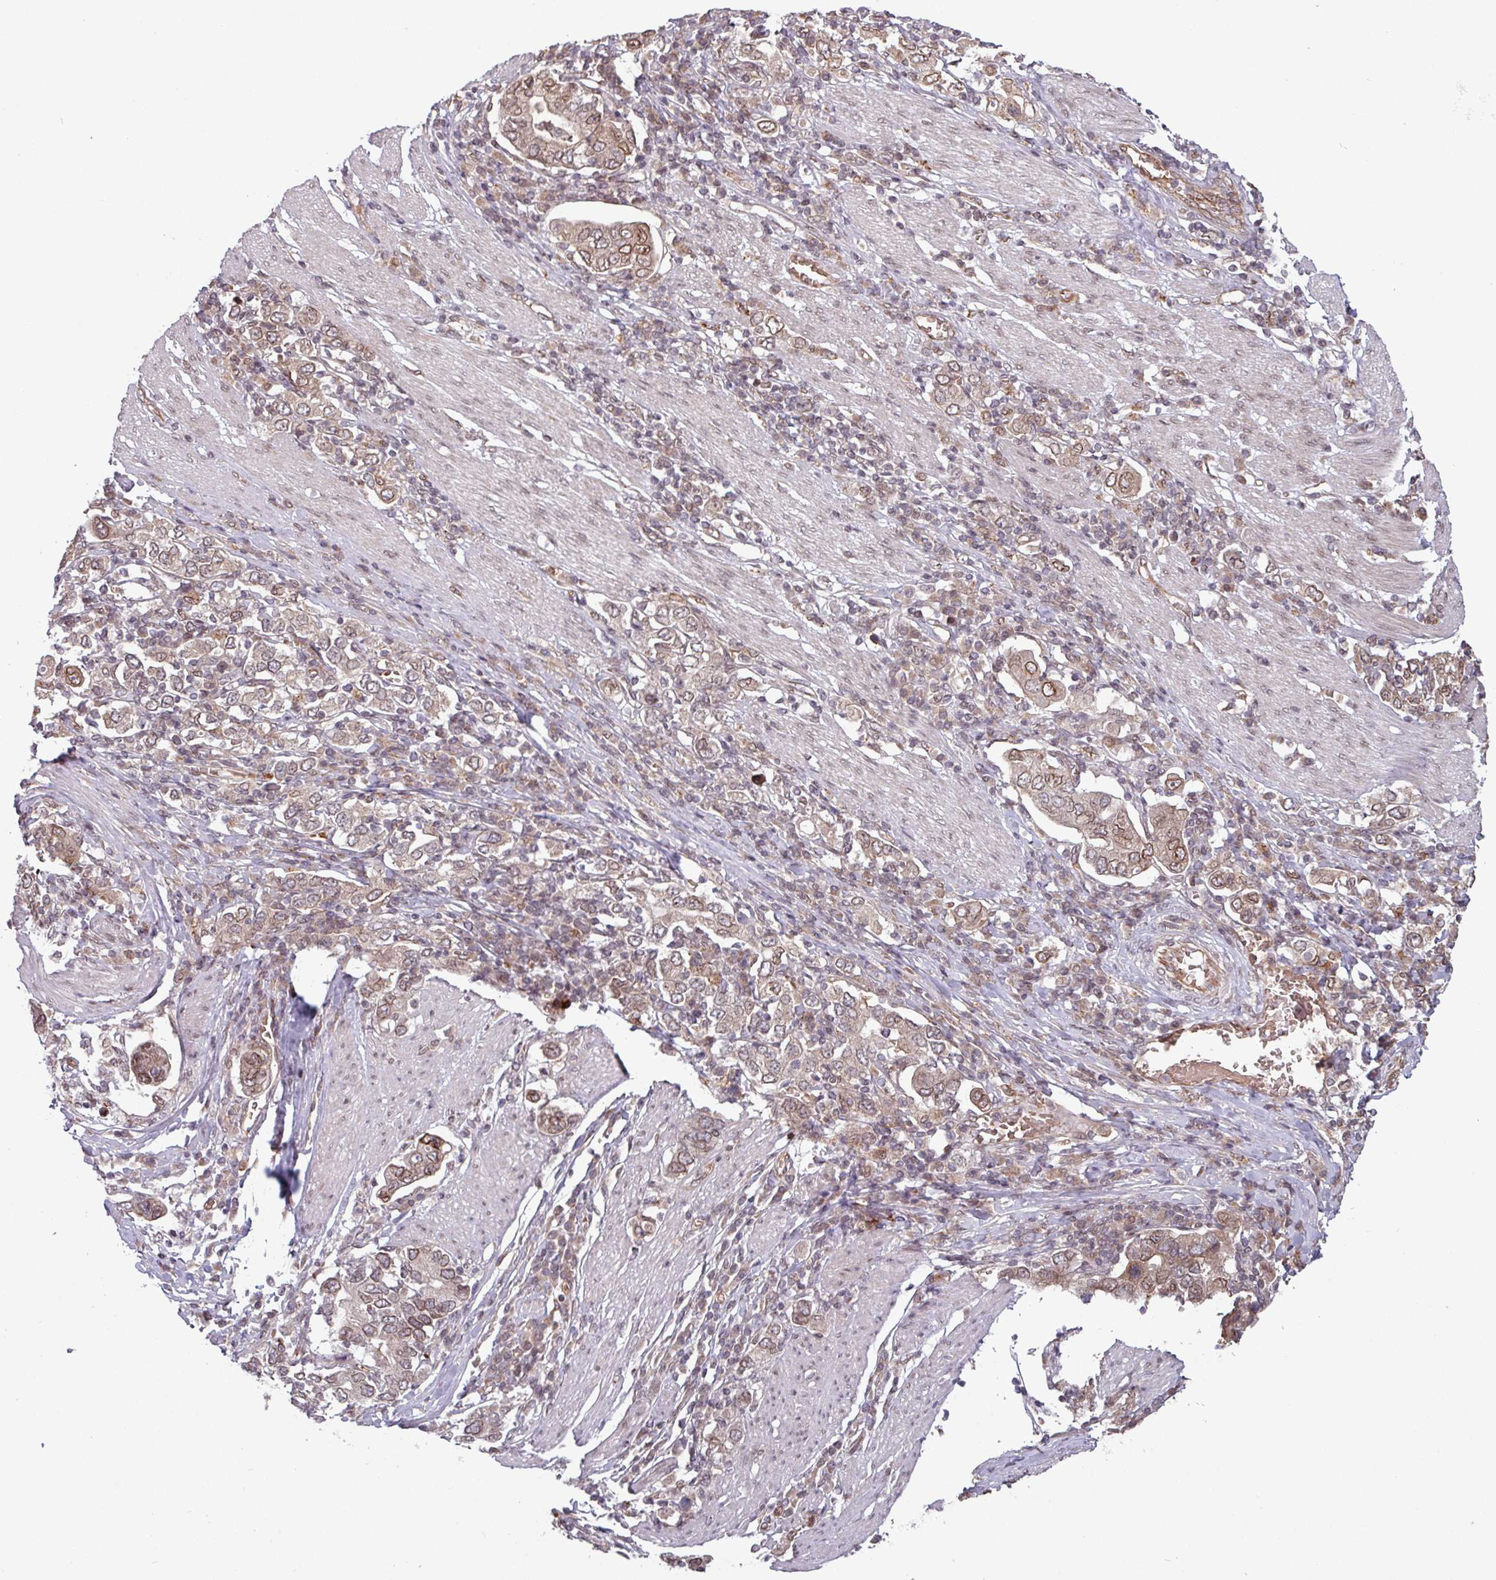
{"staining": {"intensity": "weak", "quantity": "25%-75%", "location": "cytoplasmic/membranous"}, "tissue": "stomach cancer", "cell_type": "Tumor cells", "image_type": "cancer", "snomed": [{"axis": "morphology", "description": "Adenocarcinoma, NOS"}, {"axis": "topography", "description": "Stomach, upper"}, {"axis": "topography", "description": "Stomach"}], "caption": "Weak cytoplasmic/membranous staining for a protein is identified in approximately 25%-75% of tumor cells of stomach adenocarcinoma using immunohistochemistry.", "gene": "RBM4B", "patient": {"sex": "male", "age": 62}}